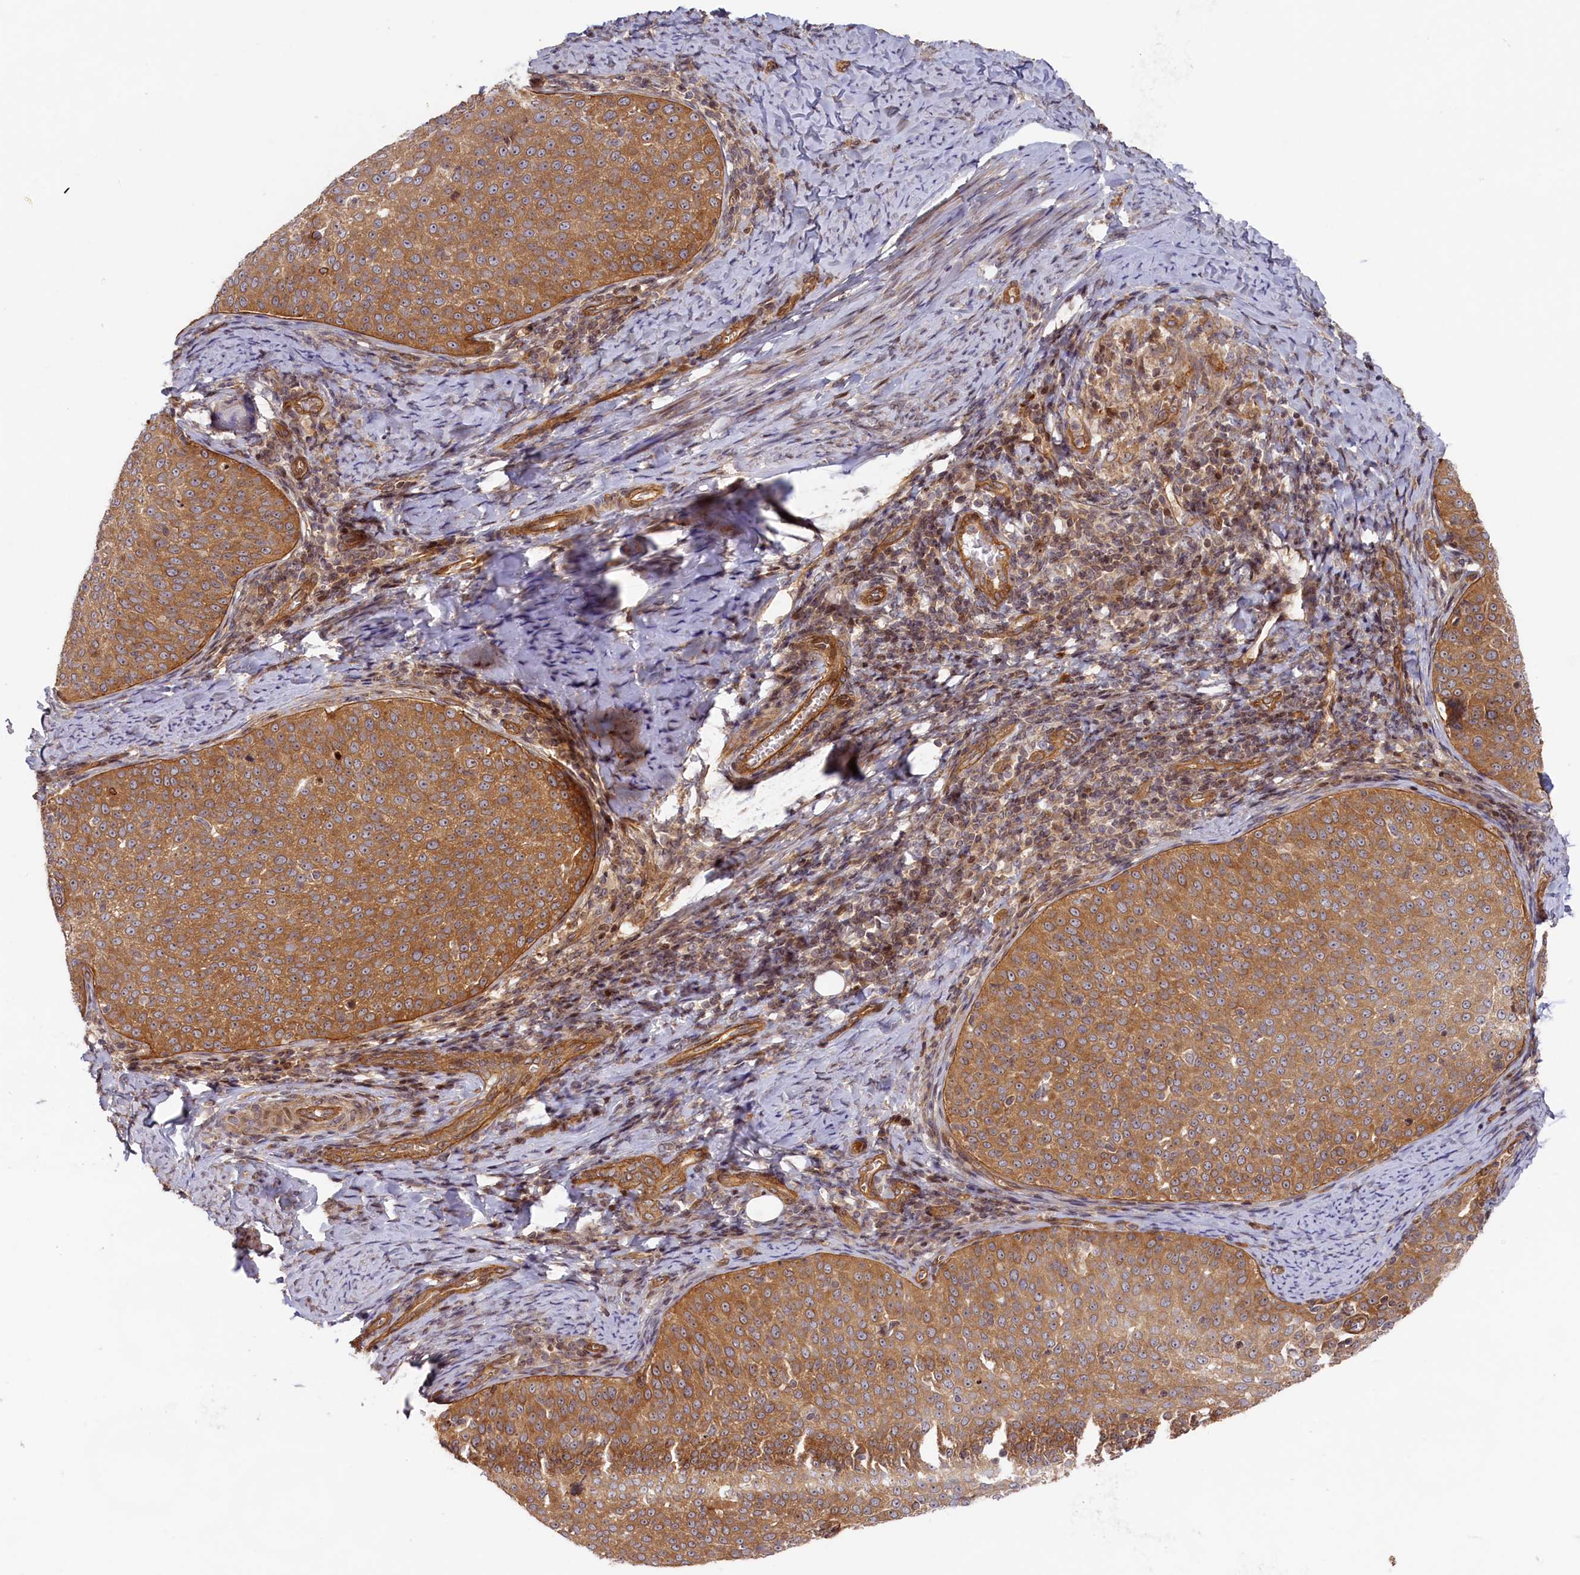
{"staining": {"intensity": "moderate", "quantity": ">75%", "location": "cytoplasmic/membranous"}, "tissue": "cervical cancer", "cell_type": "Tumor cells", "image_type": "cancer", "snomed": [{"axis": "morphology", "description": "Squamous cell carcinoma, NOS"}, {"axis": "topography", "description": "Cervix"}], "caption": "The immunohistochemical stain labels moderate cytoplasmic/membranous expression in tumor cells of cervical cancer (squamous cell carcinoma) tissue. (DAB IHC, brown staining for protein, blue staining for nuclei).", "gene": "CEP44", "patient": {"sex": "female", "age": 57}}